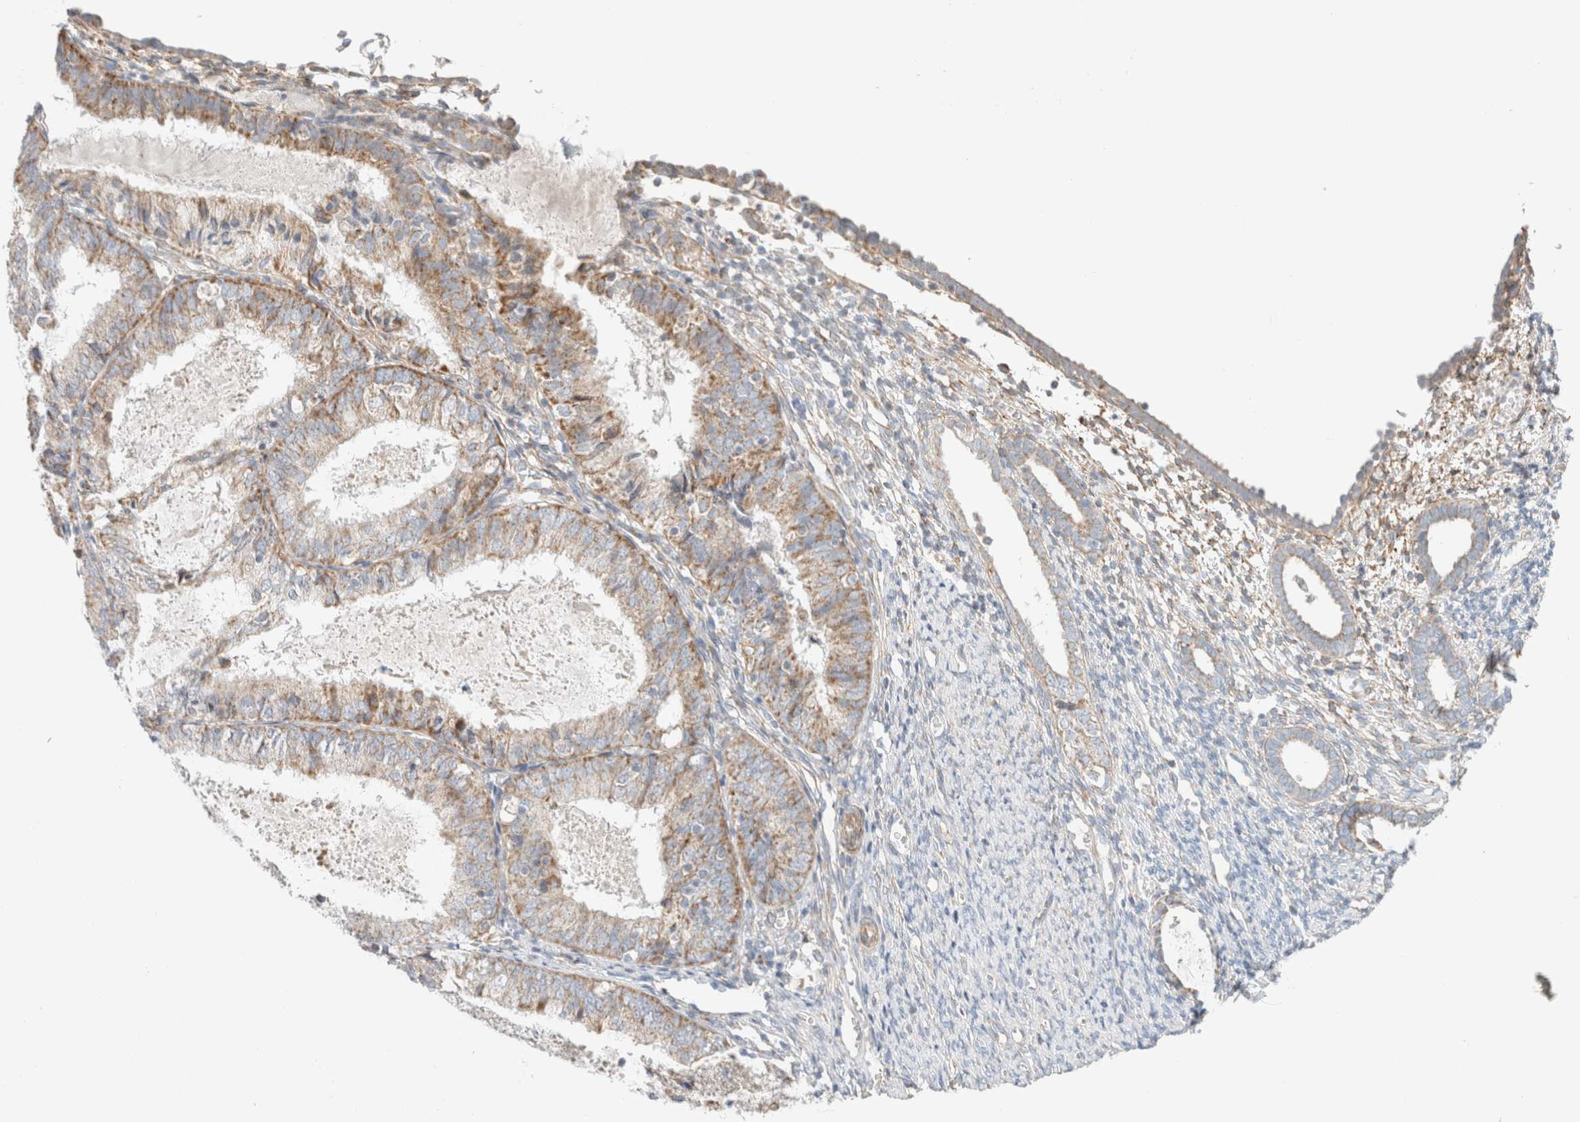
{"staining": {"intensity": "weak", "quantity": "<25%", "location": "cytoplasmic/membranous"}, "tissue": "endometrium", "cell_type": "Cells in endometrial stroma", "image_type": "normal", "snomed": [{"axis": "morphology", "description": "Normal tissue, NOS"}, {"axis": "morphology", "description": "Adenocarcinoma, NOS"}, {"axis": "topography", "description": "Endometrium"}], "caption": "Benign endometrium was stained to show a protein in brown. There is no significant positivity in cells in endometrial stroma. The staining was performed using DAB (3,3'-diaminobenzidine) to visualize the protein expression in brown, while the nuclei were stained in blue with hematoxylin (Magnification: 20x).", "gene": "MRM3", "patient": {"sex": "female", "age": 57}}